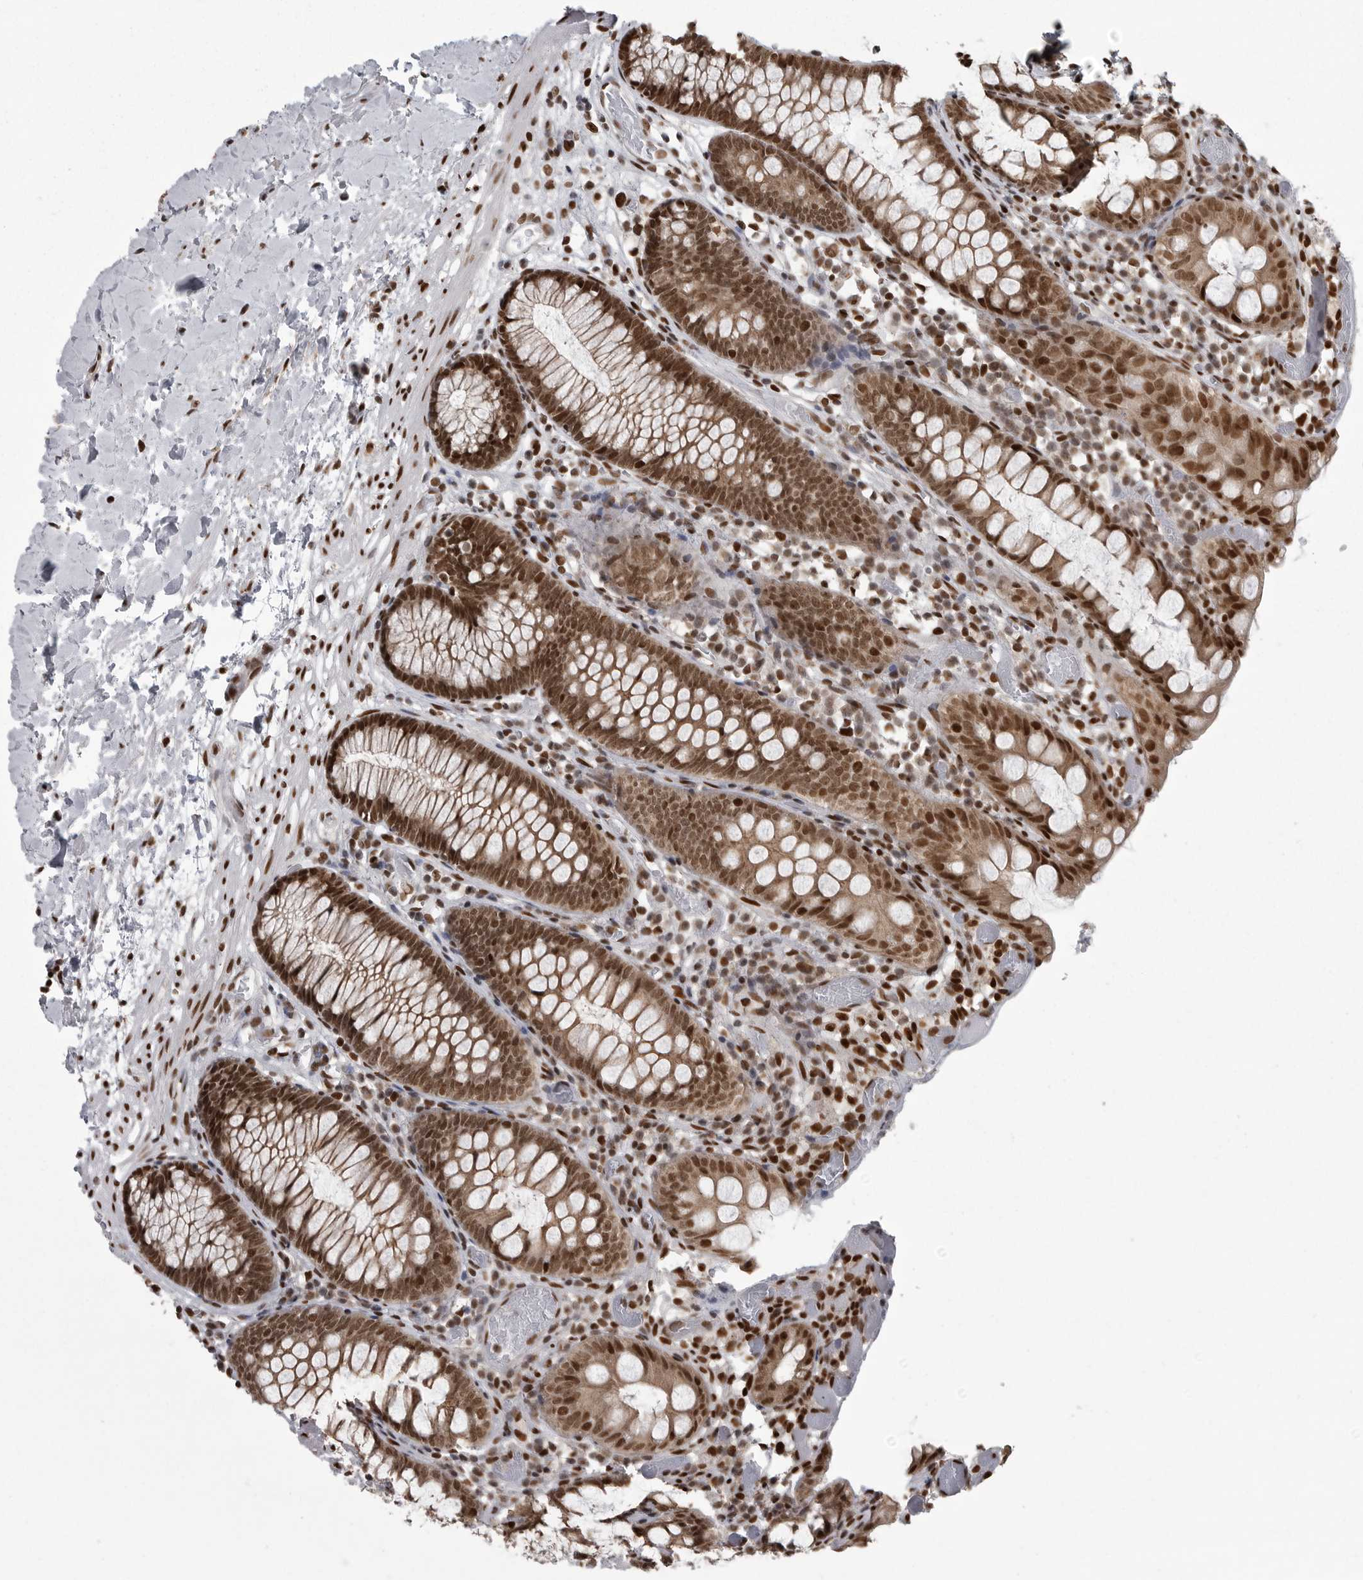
{"staining": {"intensity": "strong", "quantity": ">75%", "location": "nuclear"}, "tissue": "colon", "cell_type": "Endothelial cells", "image_type": "normal", "snomed": [{"axis": "morphology", "description": "Normal tissue, NOS"}, {"axis": "topography", "description": "Colon"}], "caption": "This photomicrograph exhibits immunohistochemistry (IHC) staining of benign colon, with high strong nuclear staining in approximately >75% of endothelial cells.", "gene": "YAF2", "patient": {"sex": "male", "age": 14}}